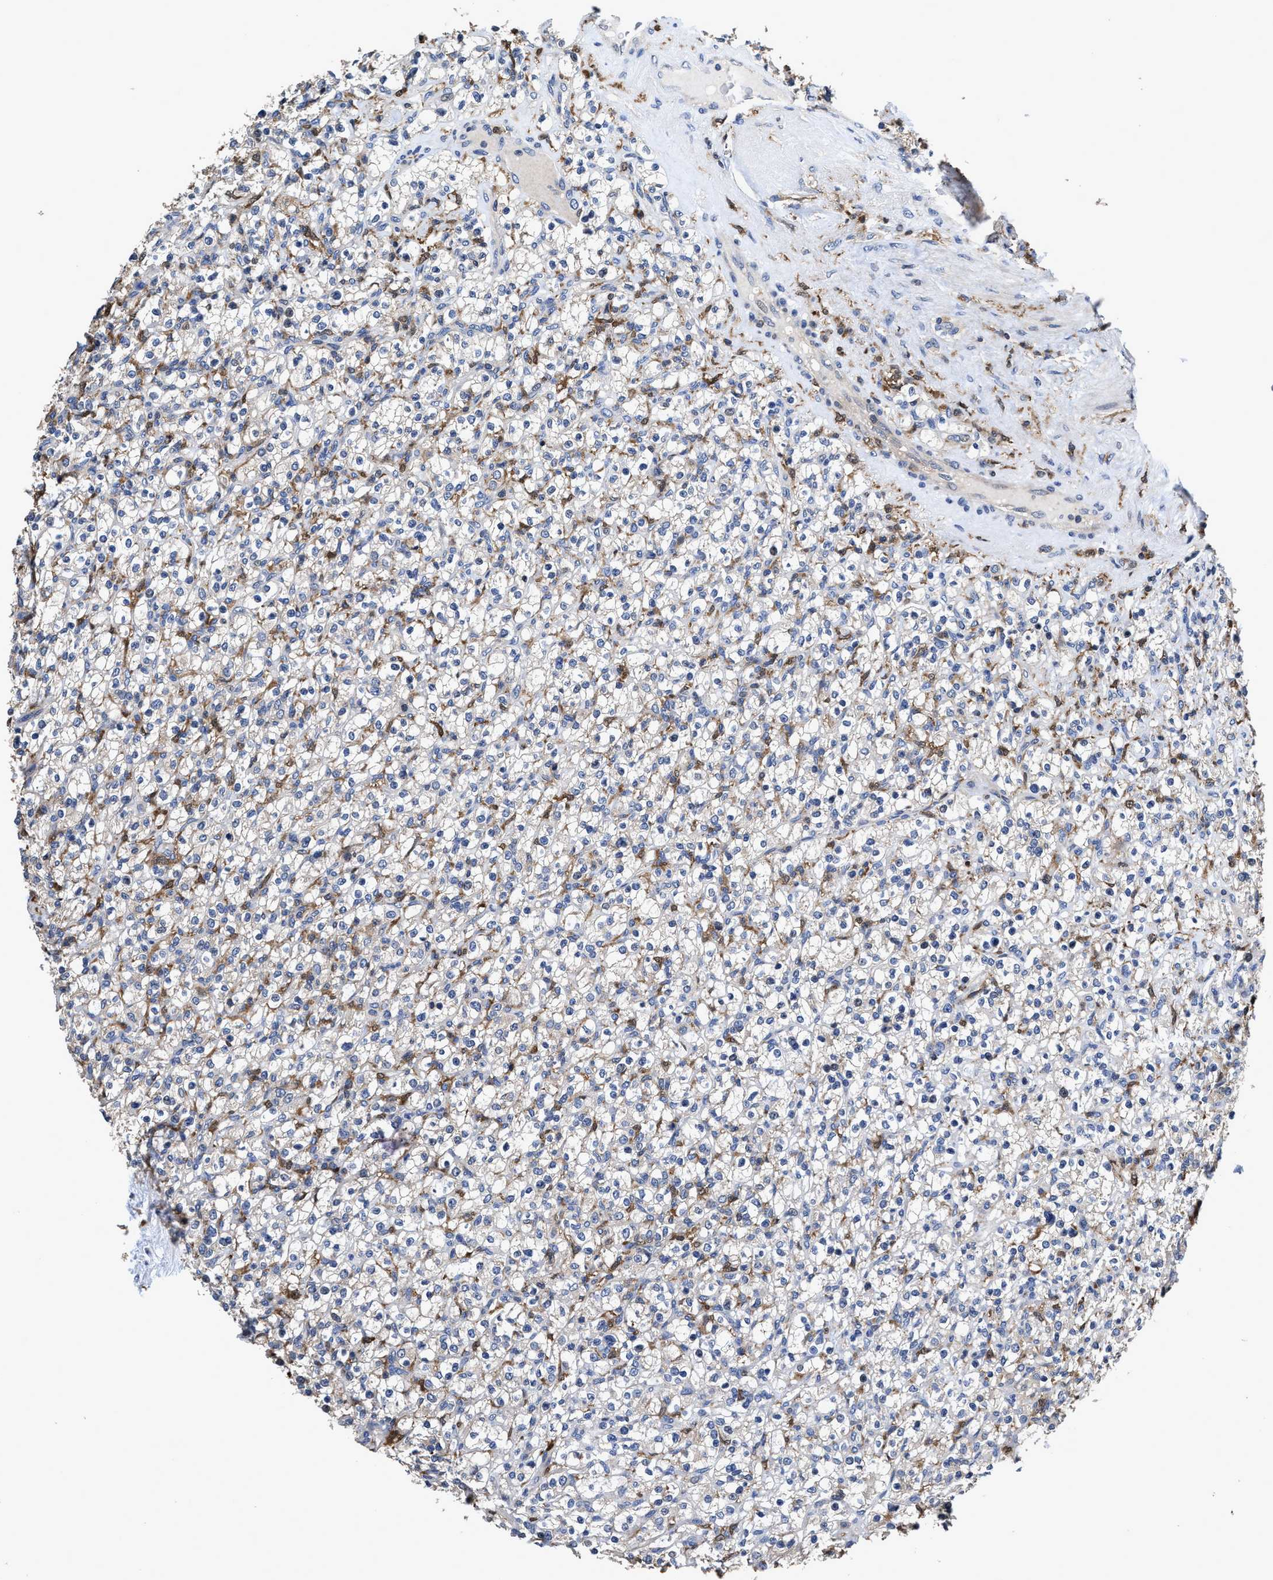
{"staining": {"intensity": "weak", "quantity": "25%-75%", "location": "cytoplasmic/membranous"}, "tissue": "renal cancer", "cell_type": "Tumor cells", "image_type": "cancer", "snomed": [{"axis": "morphology", "description": "Normal tissue, NOS"}, {"axis": "morphology", "description": "Adenocarcinoma, NOS"}, {"axis": "topography", "description": "Kidney"}], "caption": "A high-resolution micrograph shows immunohistochemistry (IHC) staining of adenocarcinoma (renal), which displays weak cytoplasmic/membranous expression in about 25%-75% of tumor cells. (Stains: DAB (3,3'-diaminobenzidine) in brown, nuclei in blue, Microscopy: brightfield microscopy at high magnification).", "gene": "RGS10", "patient": {"sex": "female", "age": 72}}